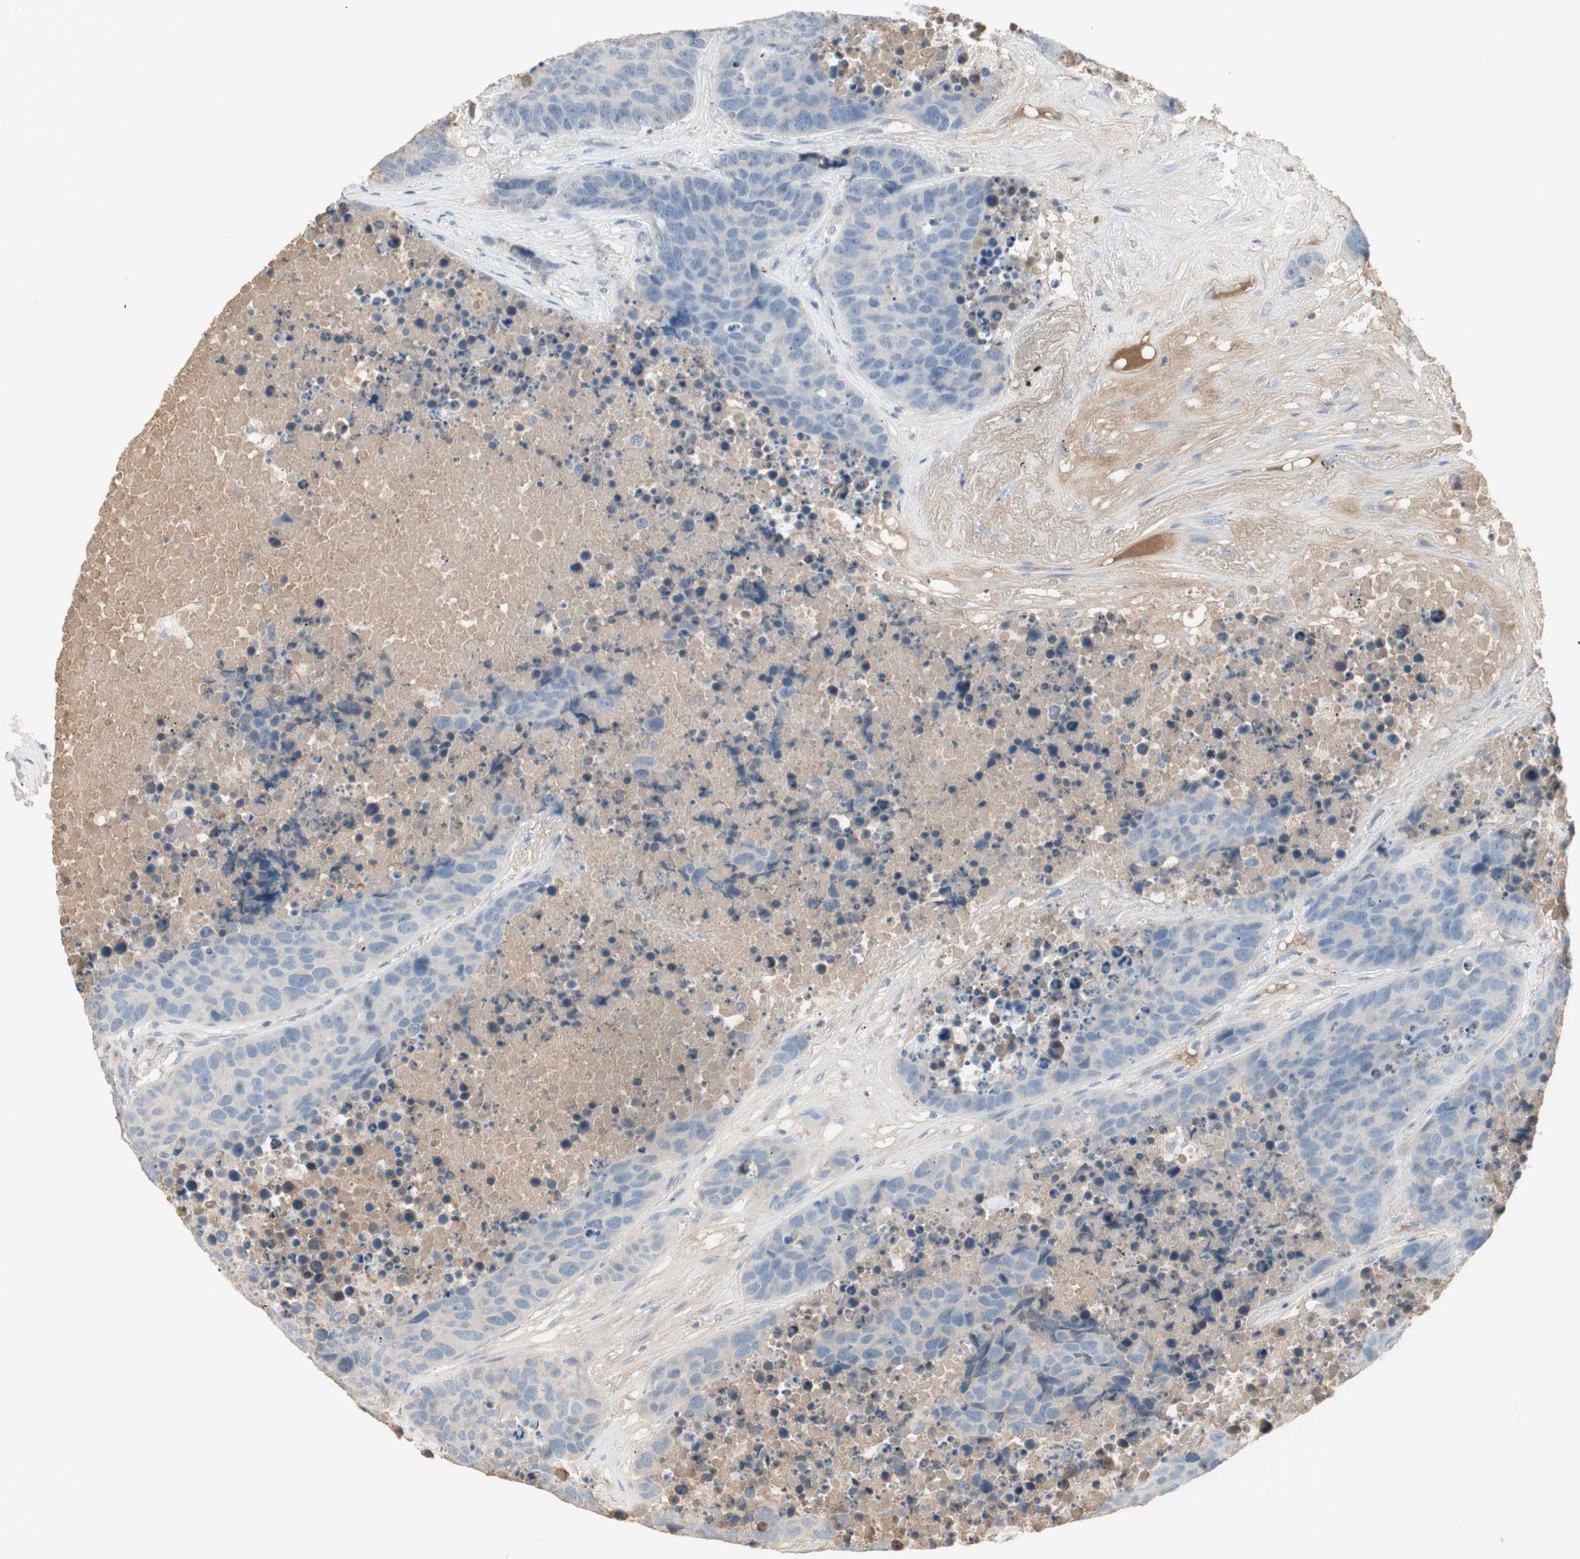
{"staining": {"intensity": "negative", "quantity": "none", "location": "none"}, "tissue": "carcinoid", "cell_type": "Tumor cells", "image_type": "cancer", "snomed": [{"axis": "morphology", "description": "Carcinoid, malignant, NOS"}, {"axis": "topography", "description": "Lung"}], "caption": "Histopathology image shows no significant protein staining in tumor cells of carcinoid (malignant).", "gene": "IFNG", "patient": {"sex": "male", "age": 60}}